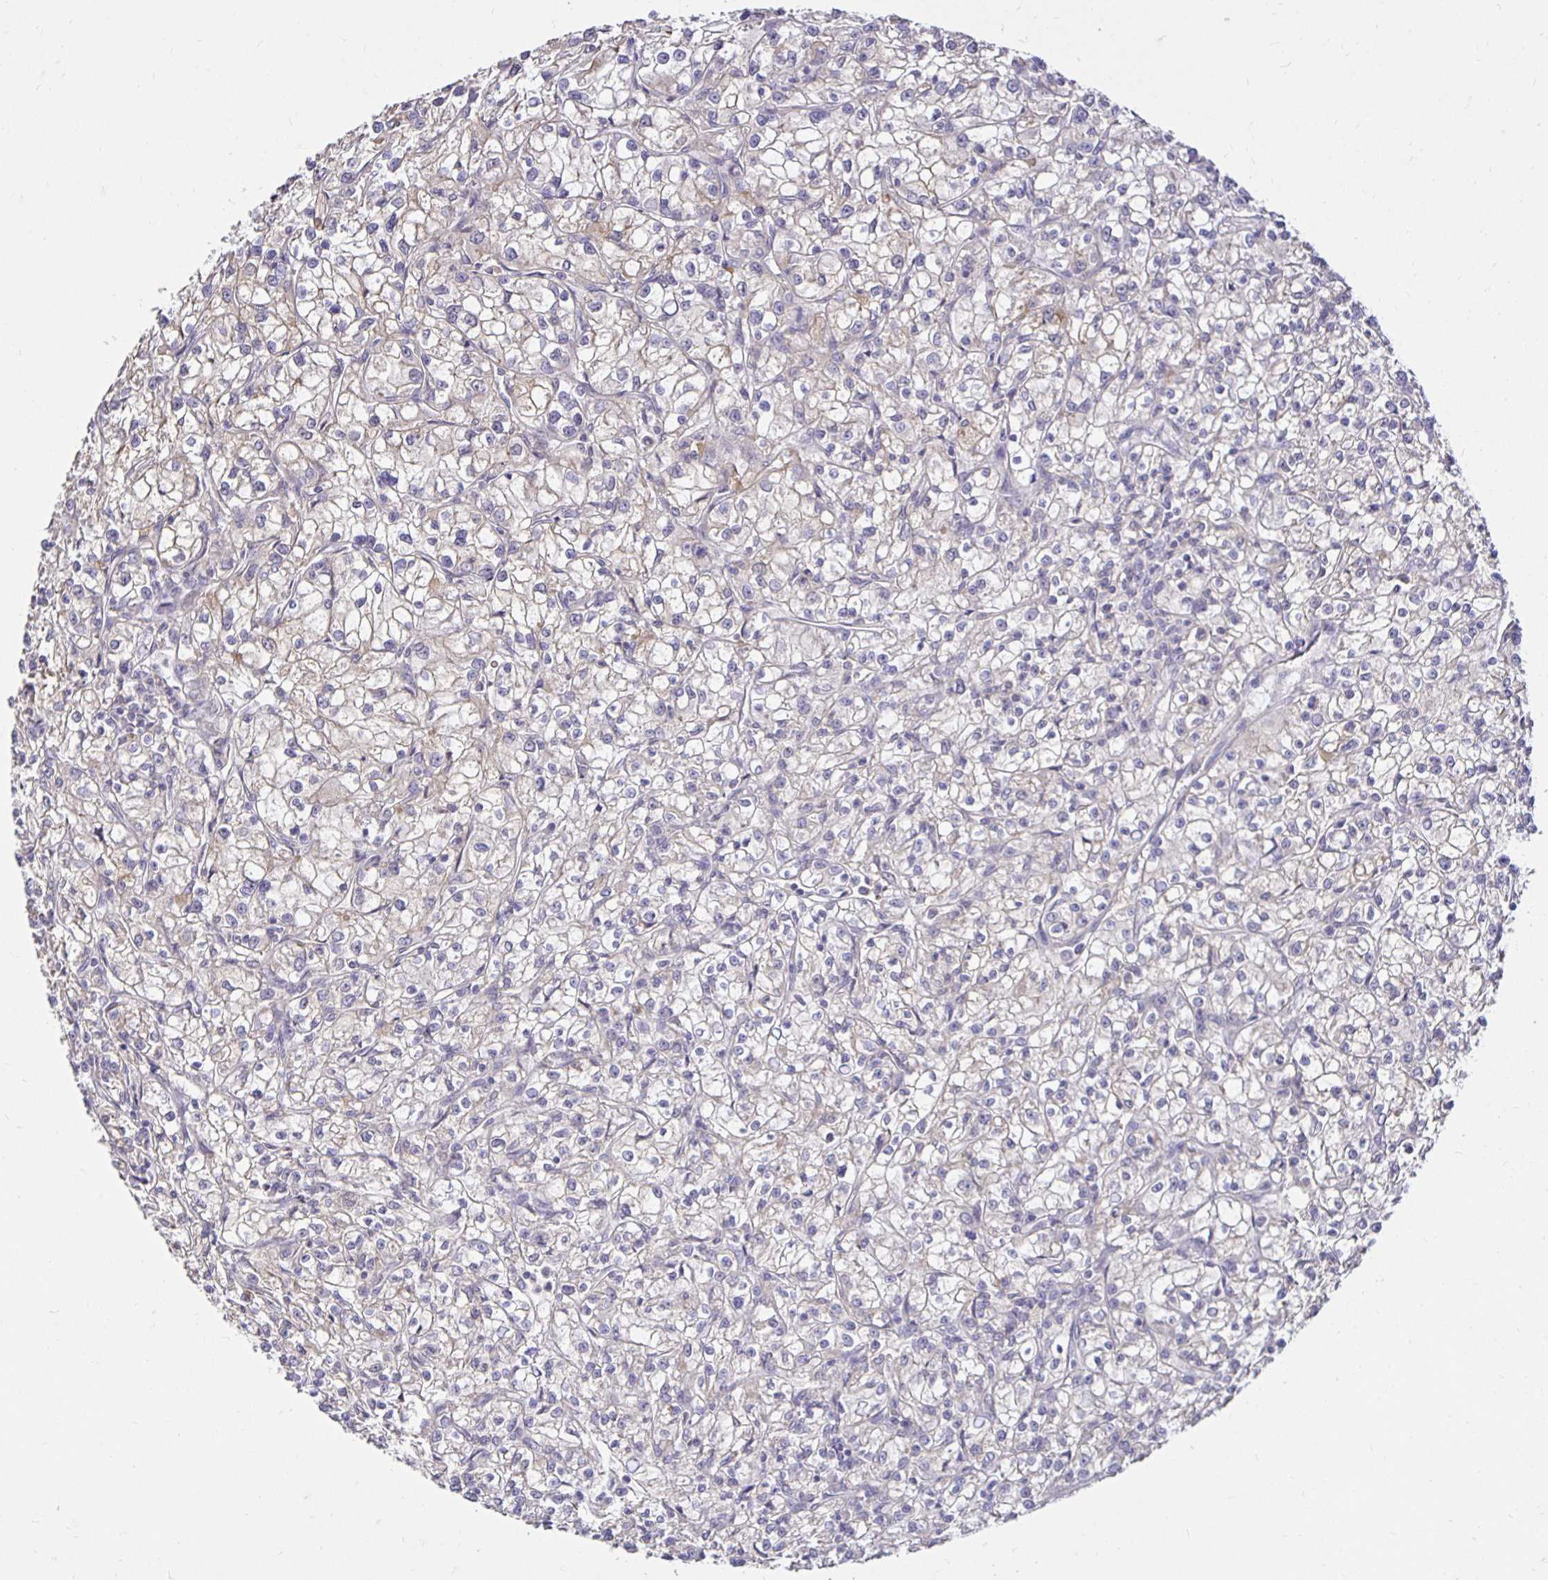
{"staining": {"intensity": "weak", "quantity": "<25%", "location": "cytoplasmic/membranous"}, "tissue": "renal cancer", "cell_type": "Tumor cells", "image_type": "cancer", "snomed": [{"axis": "morphology", "description": "Adenocarcinoma, NOS"}, {"axis": "topography", "description": "Kidney"}], "caption": "A high-resolution photomicrograph shows immunohistochemistry (IHC) staining of adenocarcinoma (renal), which demonstrates no significant staining in tumor cells.", "gene": "PNPLA3", "patient": {"sex": "female", "age": 59}}